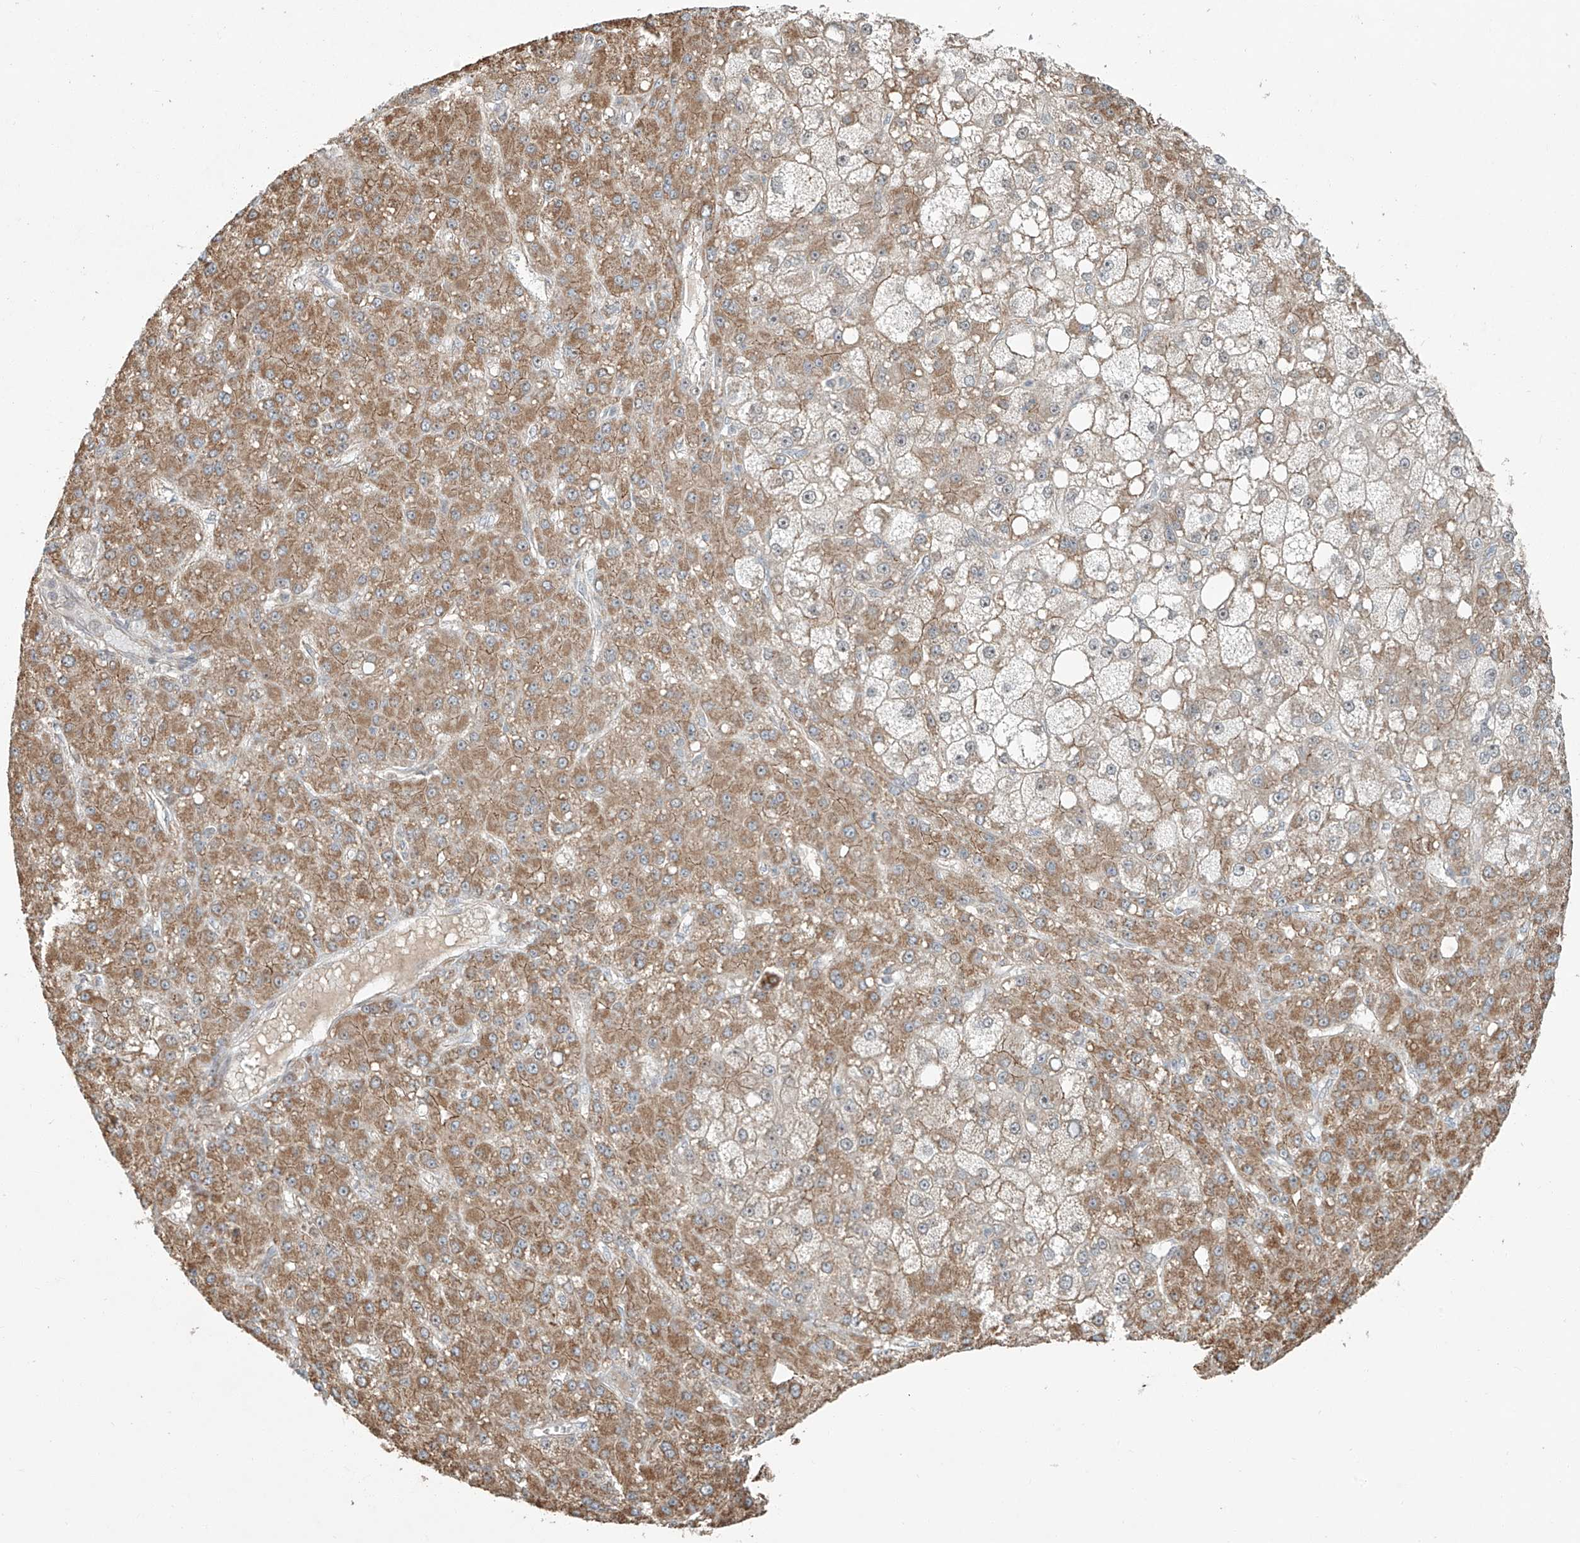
{"staining": {"intensity": "moderate", "quantity": ">75%", "location": "cytoplasmic/membranous"}, "tissue": "liver cancer", "cell_type": "Tumor cells", "image_type": "cancer", "snomed": [{"axis": "morphology", "description": "Carcinoma, Hepatocellular, NOS"}, {"axis": "topography", "description": "Liver"}], "caption": "This image demonstrates IHC staining of liver hepatocellular carcinoma, with medium moderate cytoplasmic/membranous staining in about >75% of tumor cells.", "gene": "ZNF16", "patient": {"sex": "male", "age": 67}}